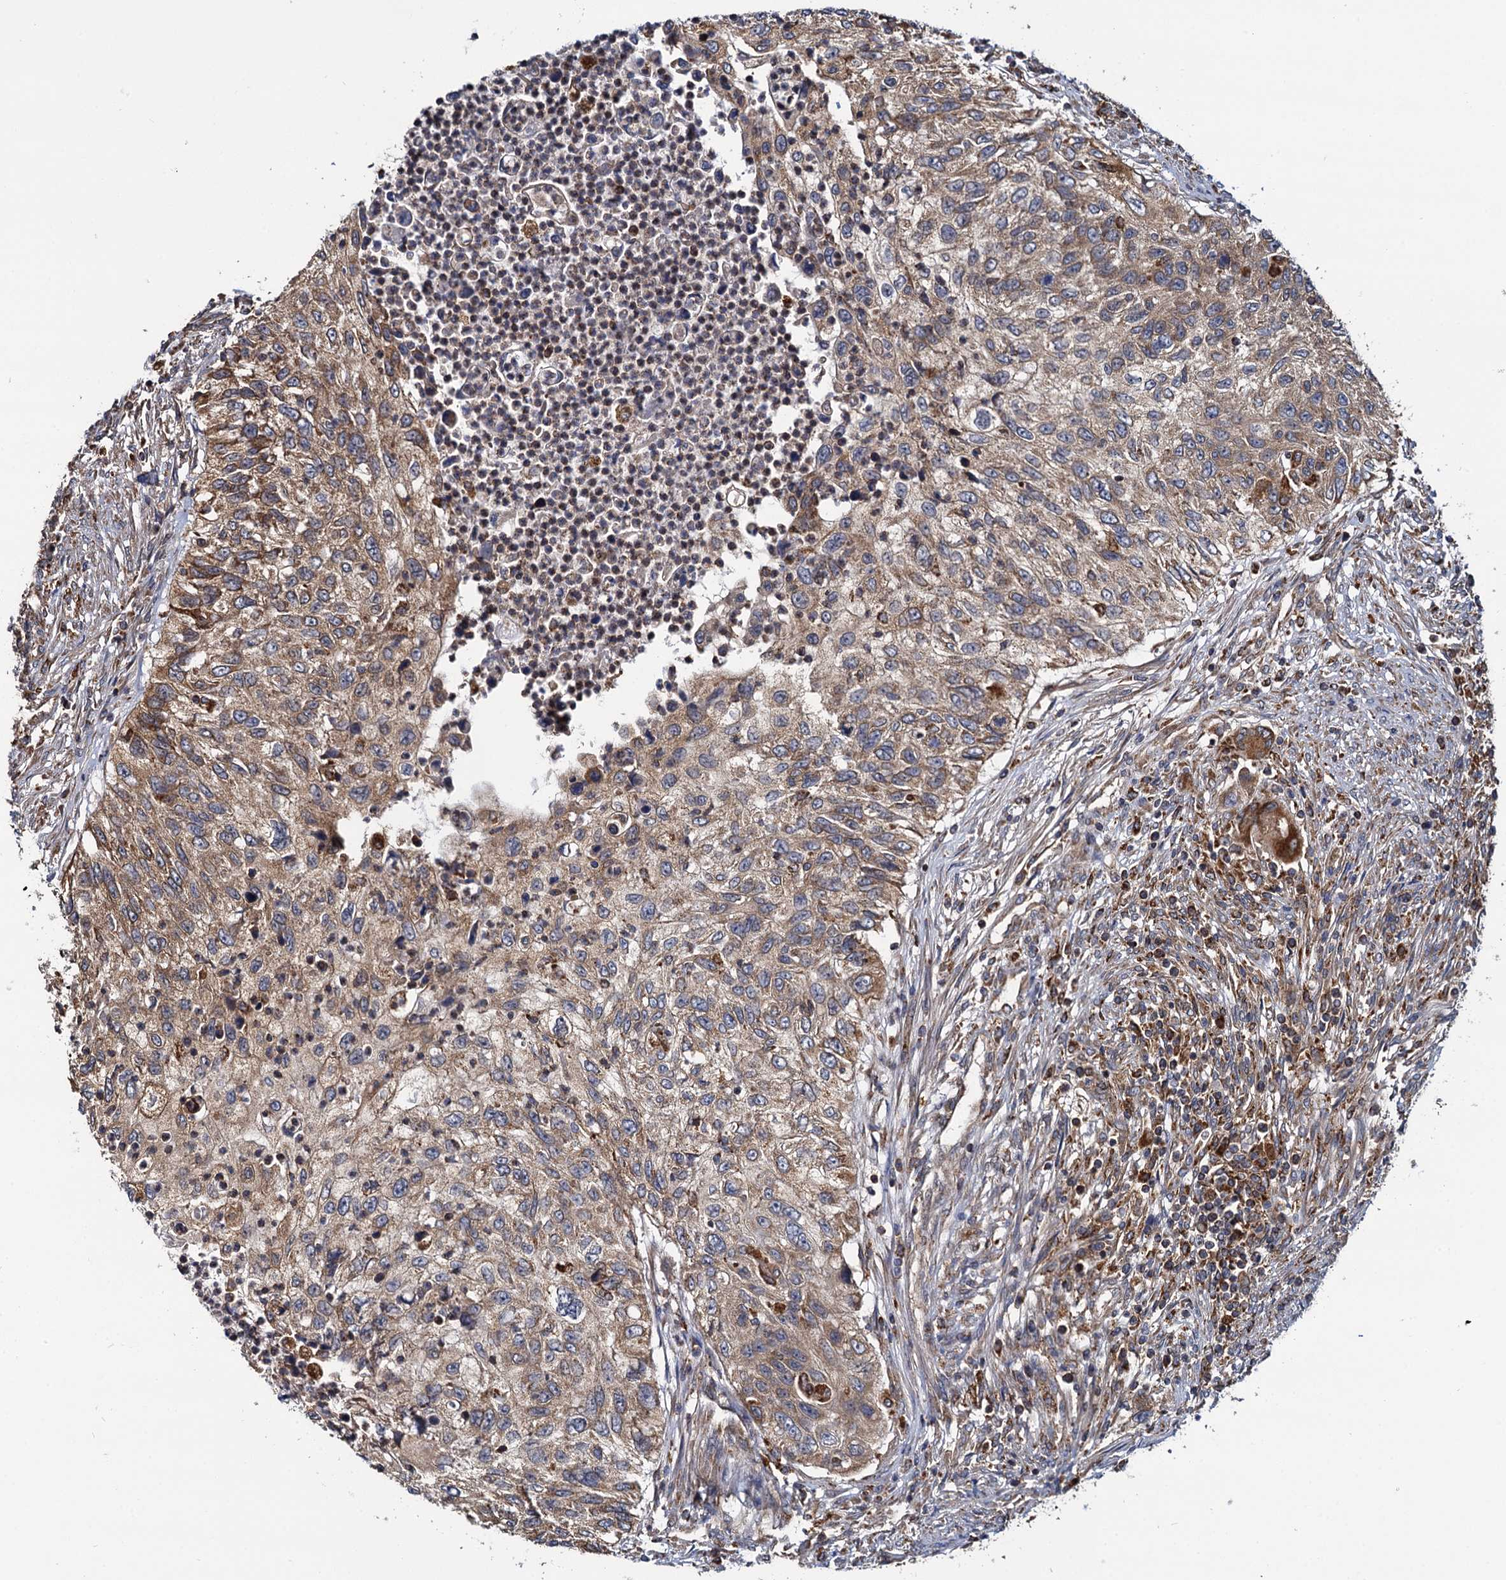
{"staining": {"intensity": "moderate", "quantity": ">75%", "location": "cytoplasmic/membranous"}, "tissue": "urothelial cancer", "cell_type": "Tumor cells", "image_type": "cancer", "snomed": [{"axis": "morphology", "description": "Urothelial carcinoma, High grade"}, {"axis": "topography", "description": "Urinary bladder"}], "caption": "Brown immunohistochemical staining in urothelial carcinoma (high-grade) shows moderate cytoplasmic/membranous positivity in about >75% of tumor cells.", "gene": "UFM1", "patient": {"sex": "female", "age": 60}}